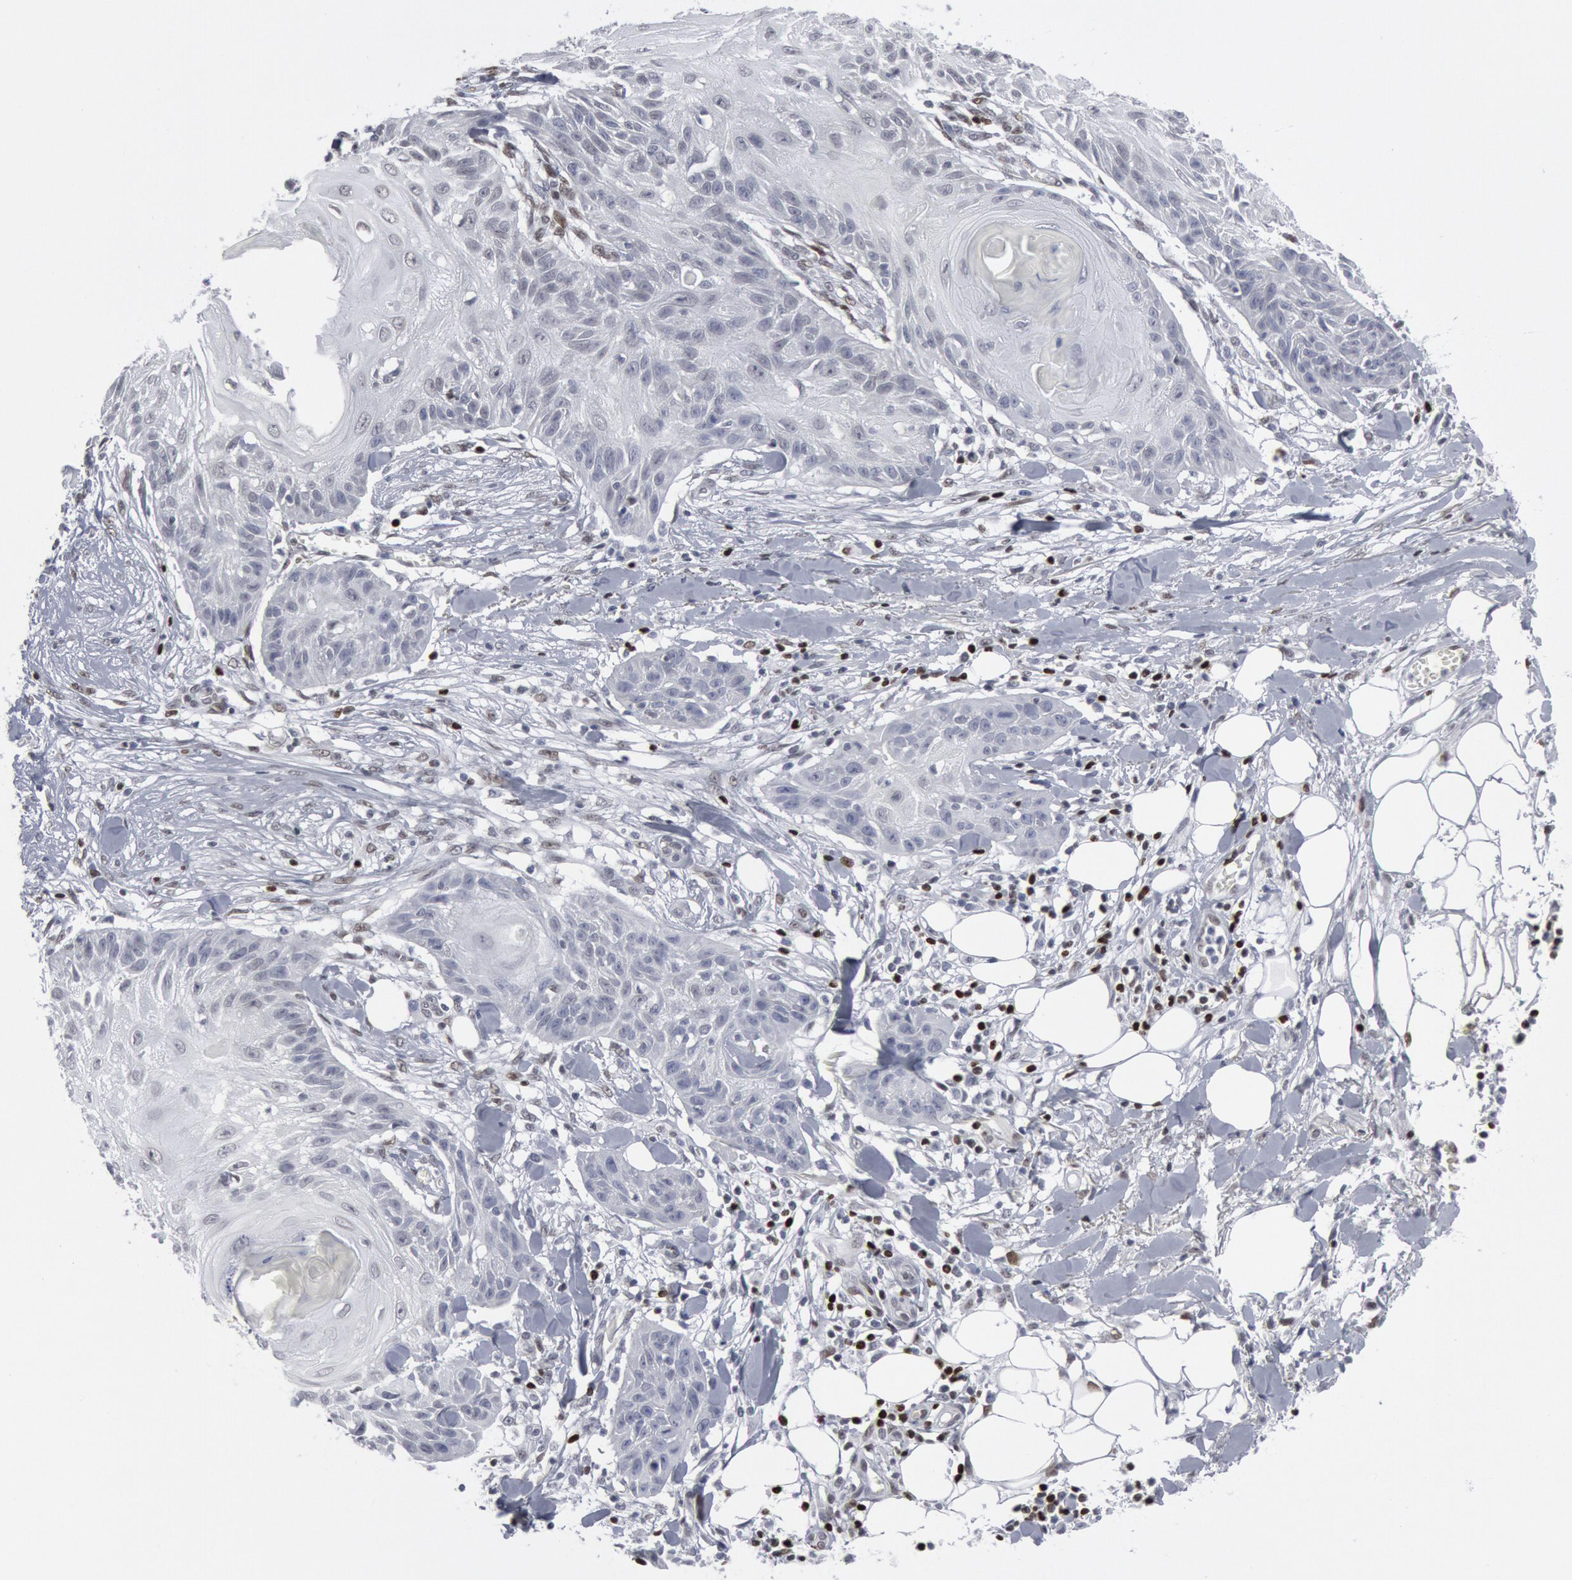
{"staining": {"intensity": "negative", "quantity": "none", "location": "none"}, "tissue": "skin cancer", "cell_type": "Tumor cells", "image_type": "cancer", "snomed": [{"axis": "morphology", "description": "Squamous cell carcinoma, NOS"}, {"axis": "topography", "description": "Skin"}], "caption": "This histopathology image is of squamous cell carcinoma (skin) stained with immunohistochemistry (IHC) to label a protein in brown with the nuclei are counter-stained blue. There is no expression in tumor cells.", "gene": "MECP2", "patient": {"sex": "female", "age": 88}}